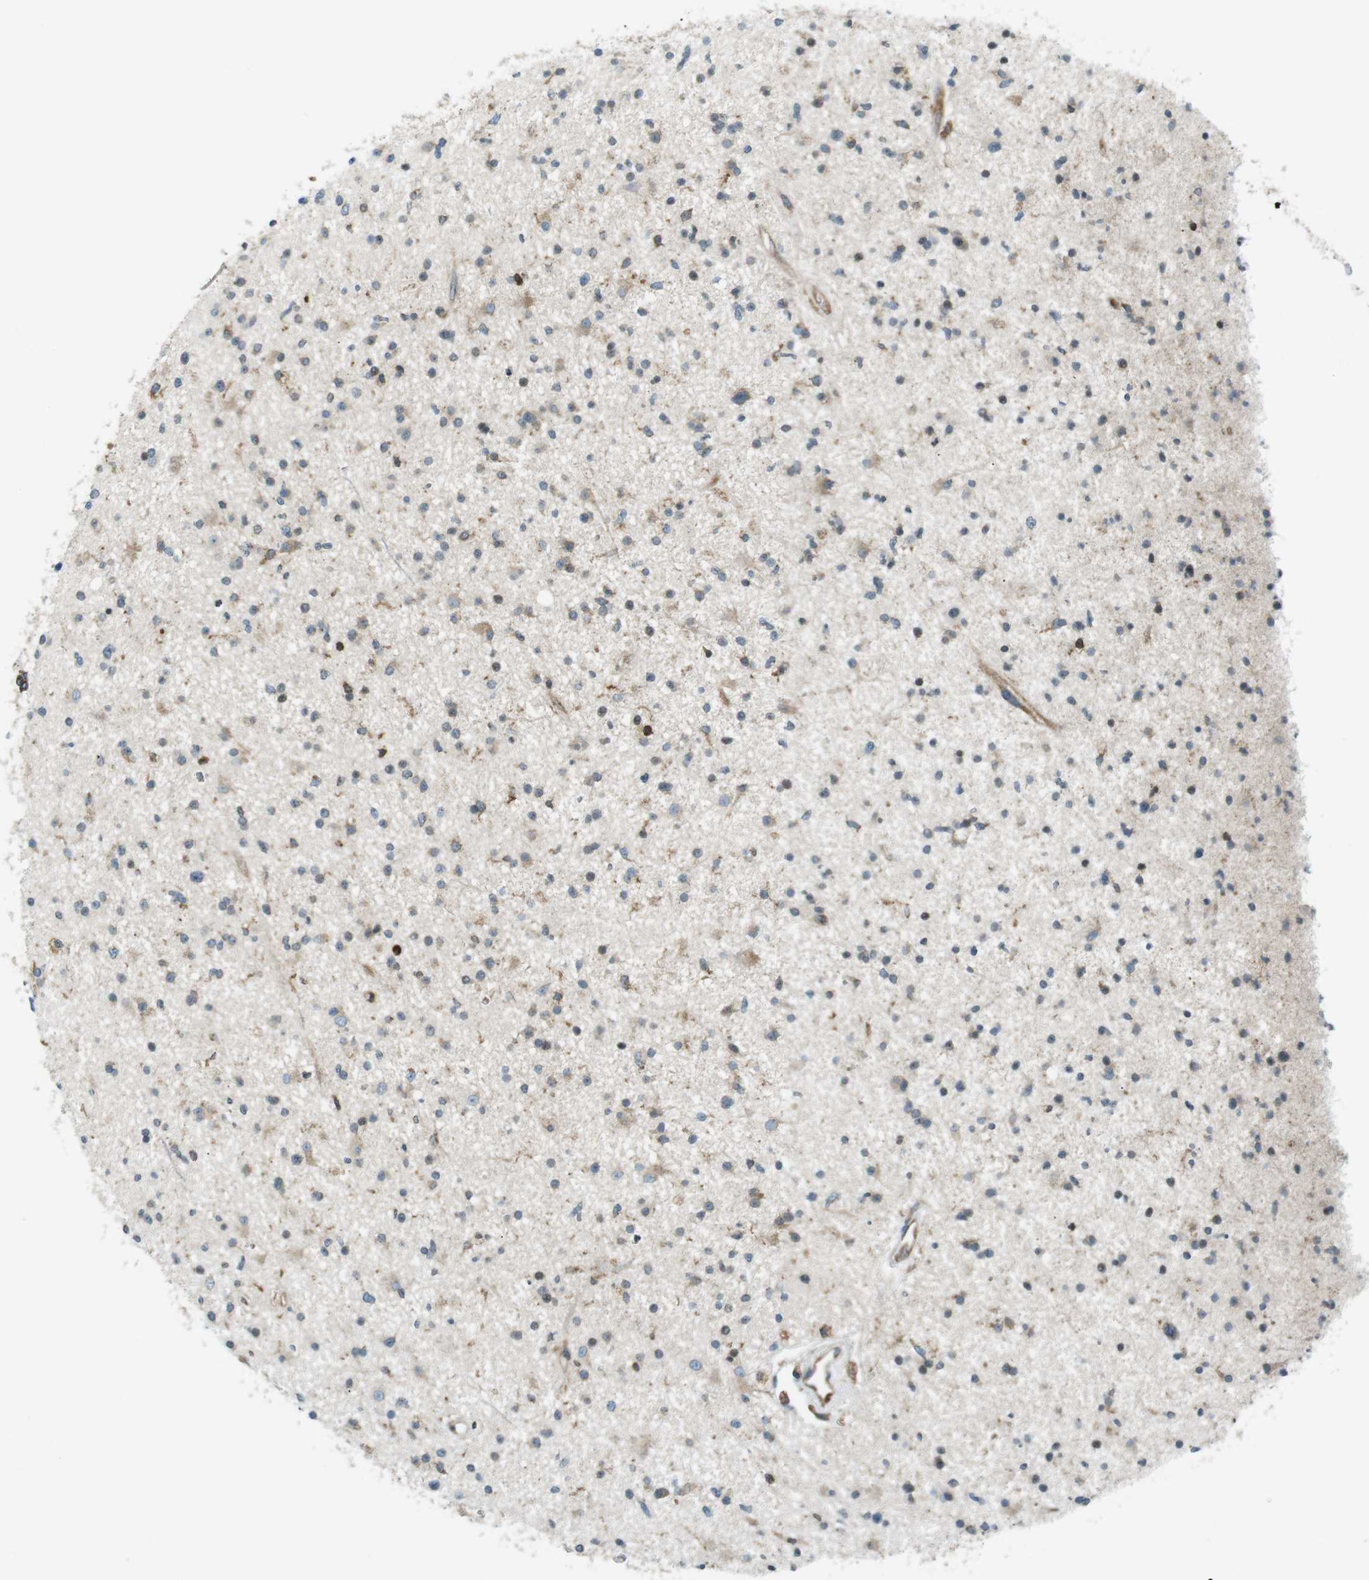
{"staining": {"intensity": "weak", "quantity": "25%-75%", "location": "cytoplasmic/membranous"}, "tissue": "glioma", "cell_type": "Tumor cells", "image_type": "cancer", "snomed": [{"axis": "morphology", "description": "Glioma, malignant, High grade"}, {"axis": "topography", "description": "Brain"}], "caption": "Protein analysis of malignant high-grade glioma tissue displays weak cytoplasmic/membranous expression in about 25%-75% of tumor cells.", "gene": "FLII", "patient": {"sex": "male", "age": 33}}